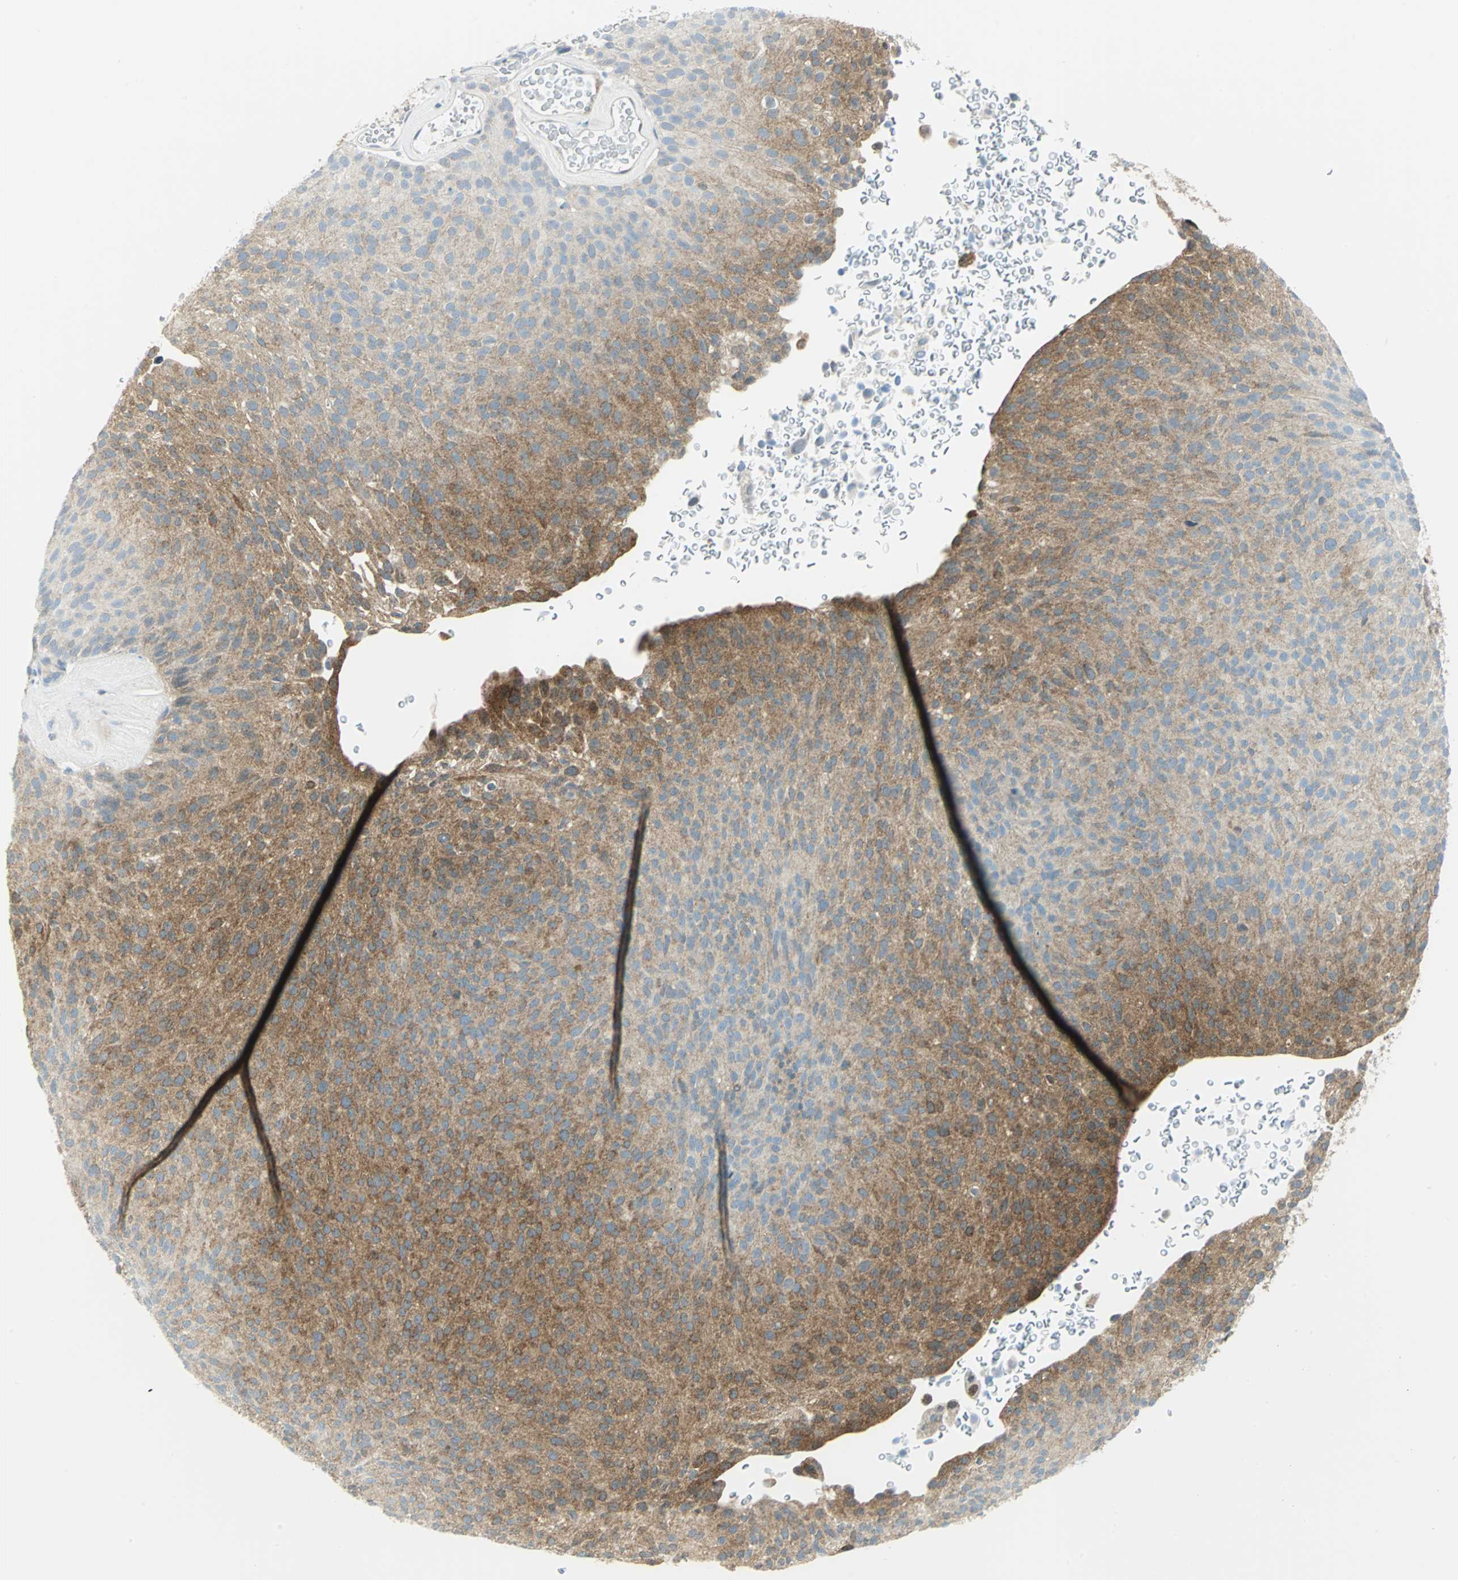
{"staining": {"intensity": "strong", "quantity": "25%-75%", "location": "cytoplasmic/membranous"}, "tissue": "urothelial cancer", "cell_type": "Tumor cells", "image_type": "cancer", "snomed": [{"axis": "morphology", "description": "Urothelial carcinoma, Low grade"}, {"axis": "topography", "description": "Urinary bladder"}], "caption": "Urothelial carcinoma (low-grade) stained with a protein marker demonstrates strong staining in tumor cells.", "gene": "ALDOA", "patient": {"sex": "male", "age": 78}}